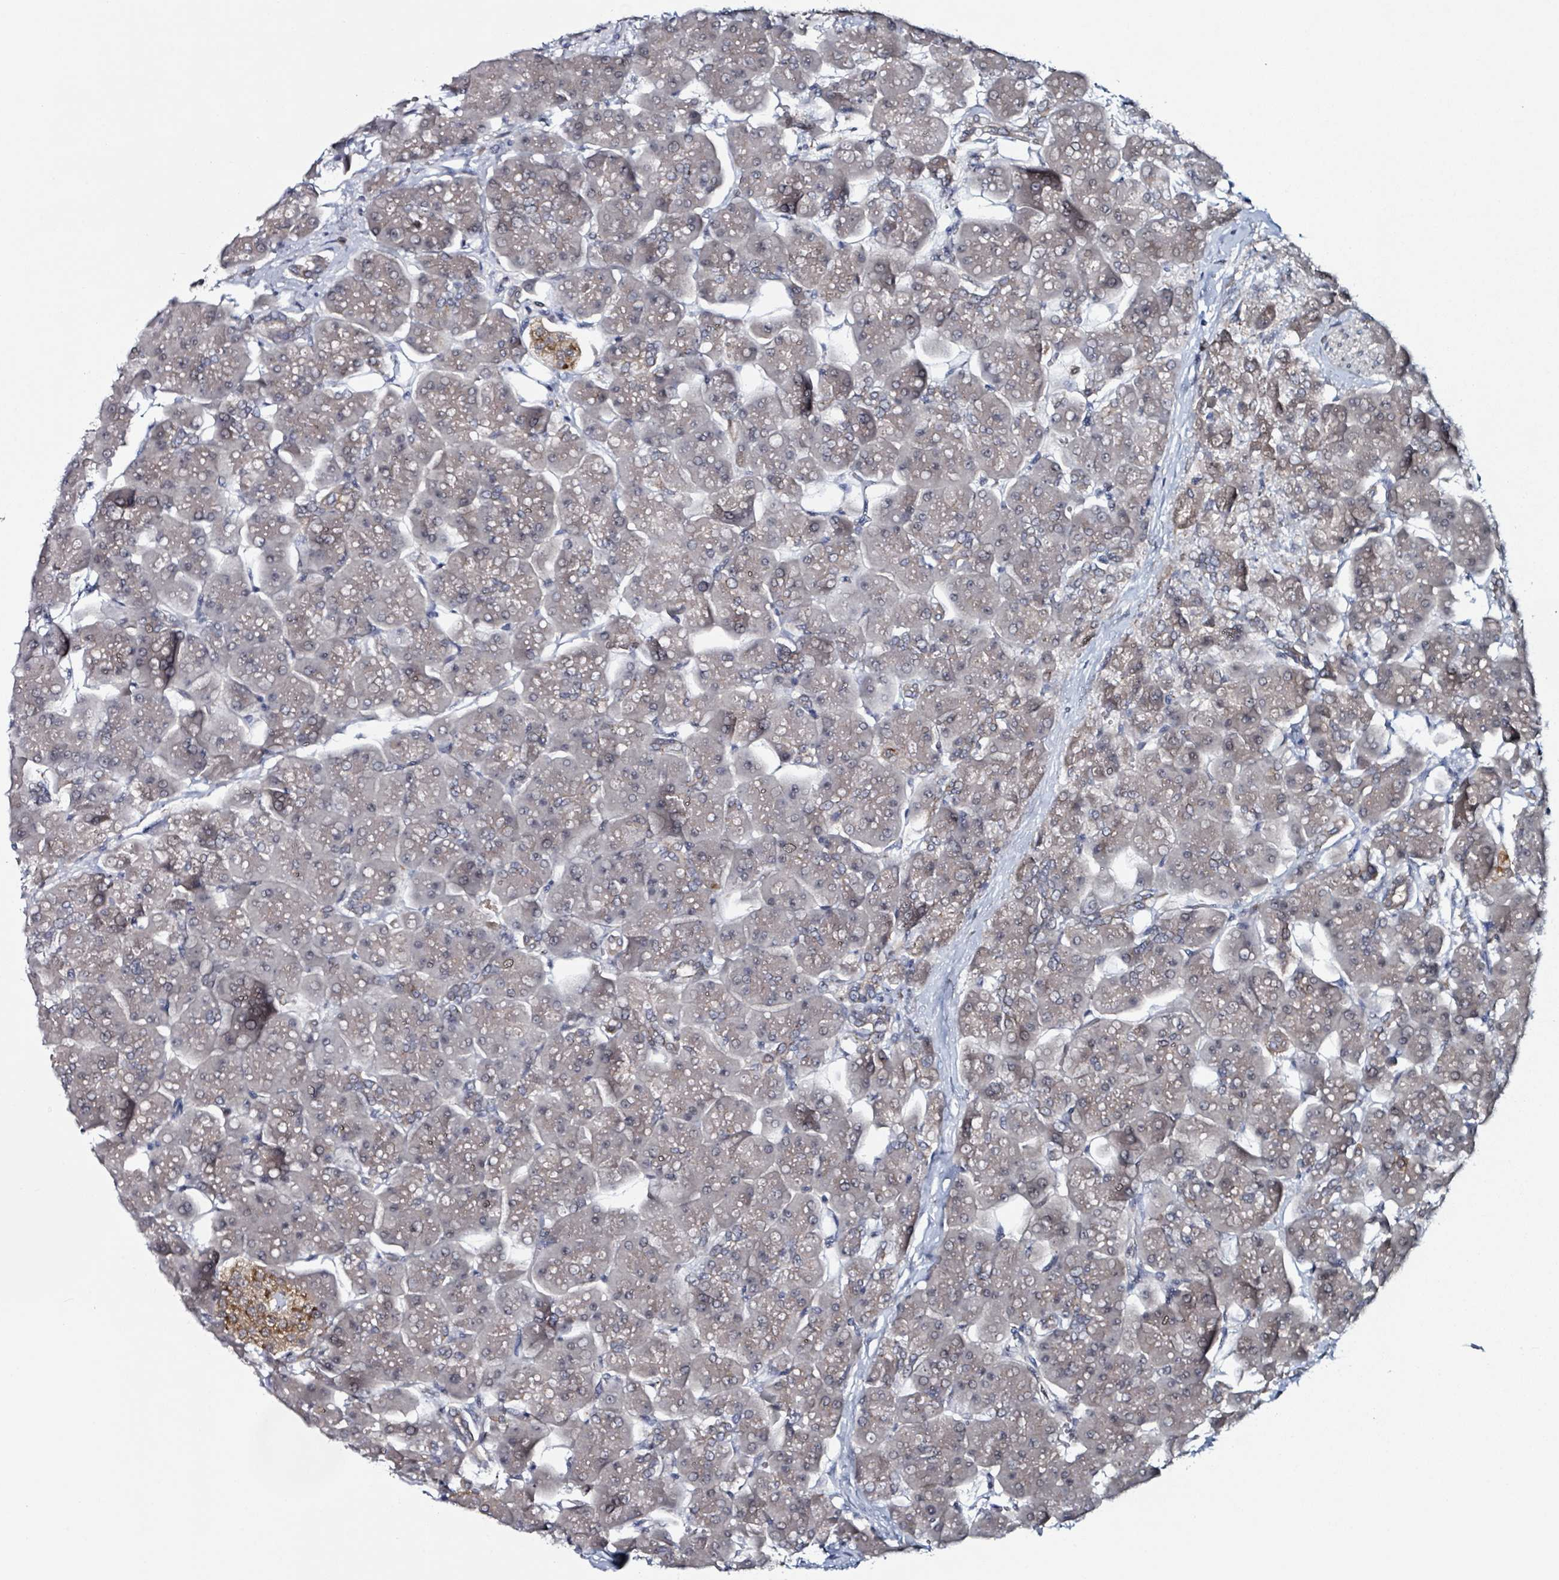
{"staining": {"intensity": "weak", "quantity": "25%-75%", "location": "cytoplasmic/membranous"}, "tissue": "pancreas", "cell_type": "Exocrine glandular cells", "image_type": "normal", "snomed": [{"axis": "morphology", "description": "Normal tissue, NOS"}, {"axis": "topography", "description": "Pancreas"}], "caption": "IHC histopathology image of normal pancreas stained for a protein (brown), which demonstrates low levels of weak cytoplasmic/membranous positivity in about 25%-75% of exocrine glandular cells.", "gene": "B3GAT3", "patient": {"sex": "male", "age": 66}}